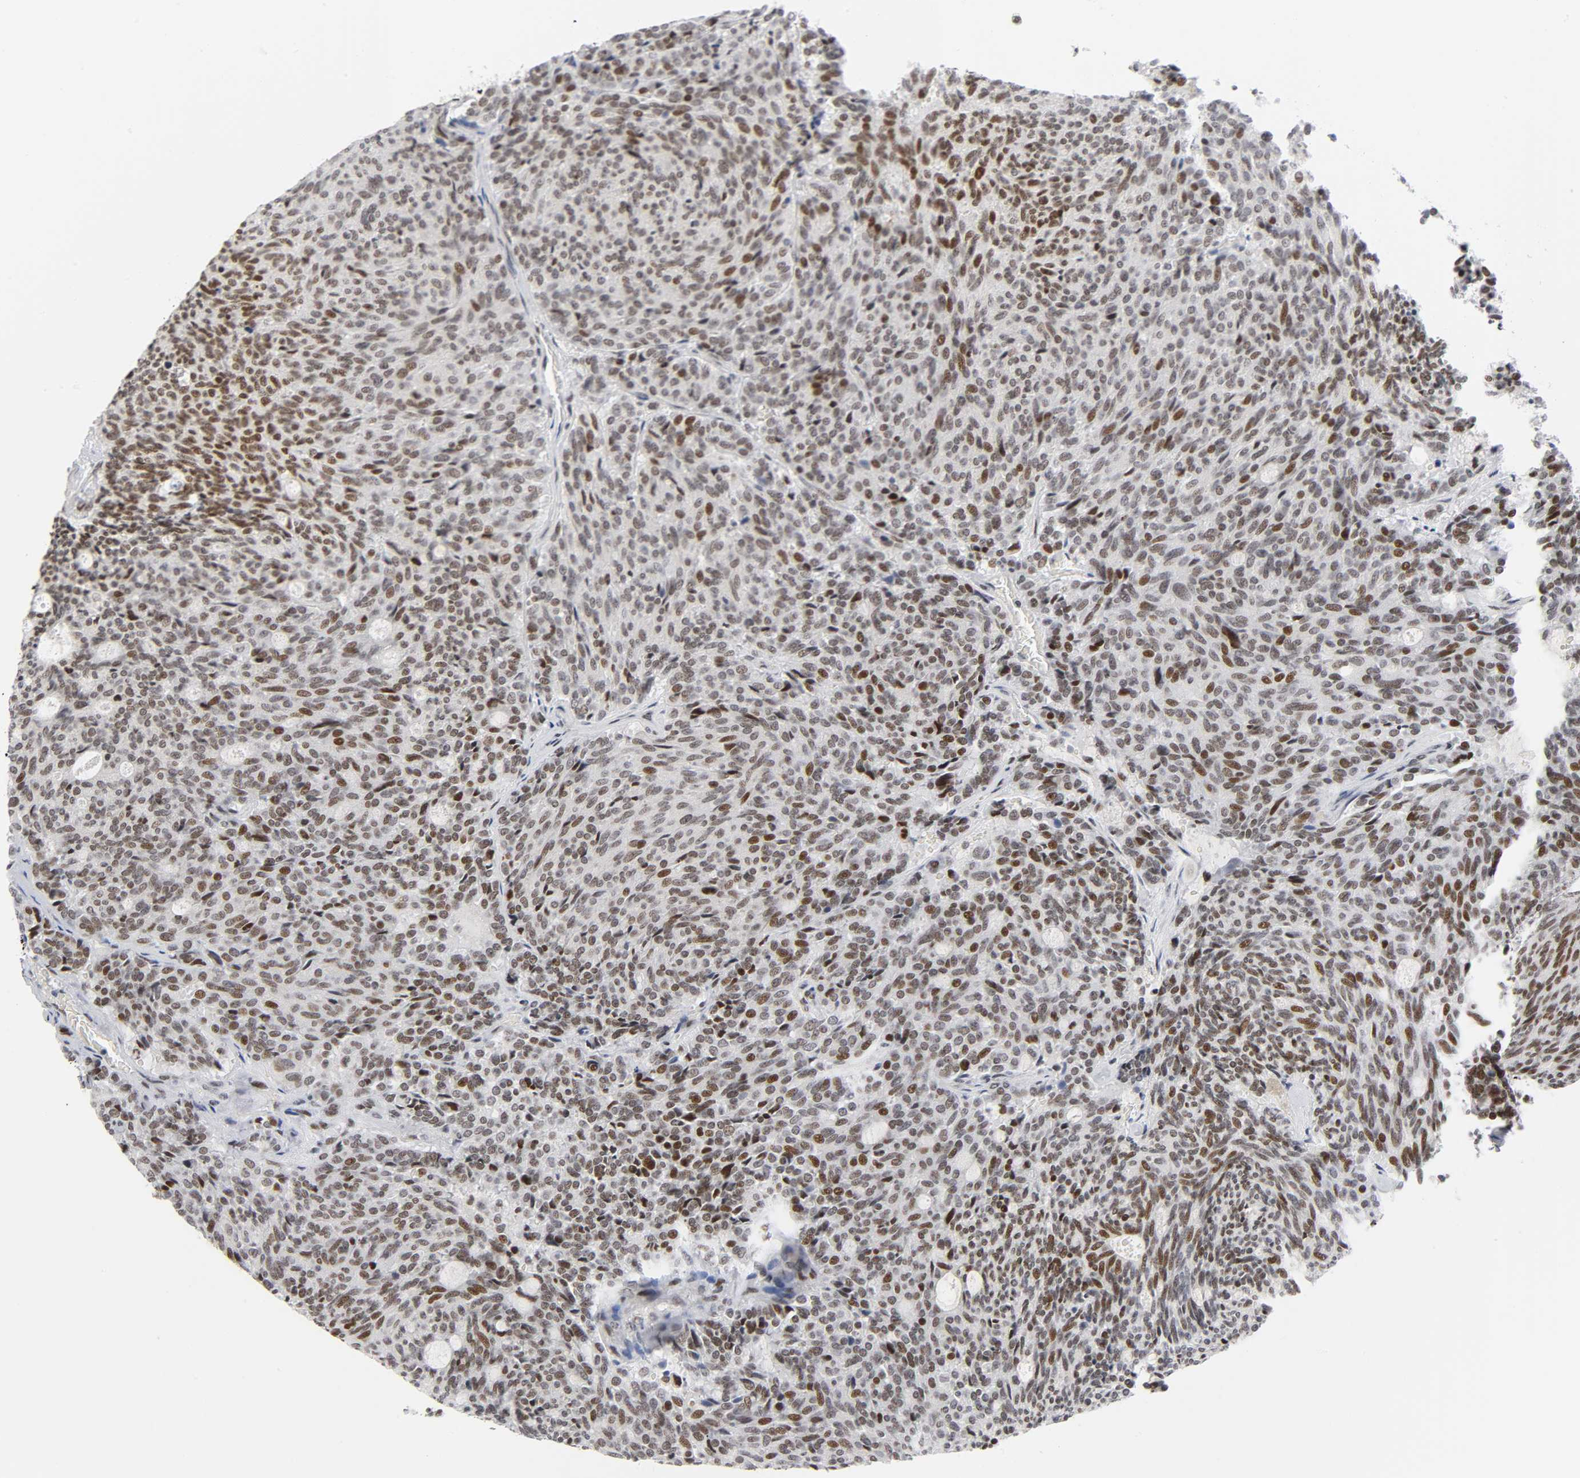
{"staining": {"intensity": "moderate", "quantity": ">75%", "location": "nuclear"}, "tissue": "carcinoid", "cell_type": "Tumor cells", "image_type": "cancer", "snomed": [{"axis": "morphology", "description": "Carcinoid, malignant, NOS"}, {"axis": "topography", "description": "Pancreas"}], "caption": "Immunohistochemistry (DAB) staining of carcinoid (malignant) exhibits moderate nuclear protein staining in approximately >75% of tumor cells.", "gene": "DIDO1", "patient": {"sex": "female", "age": 54}}